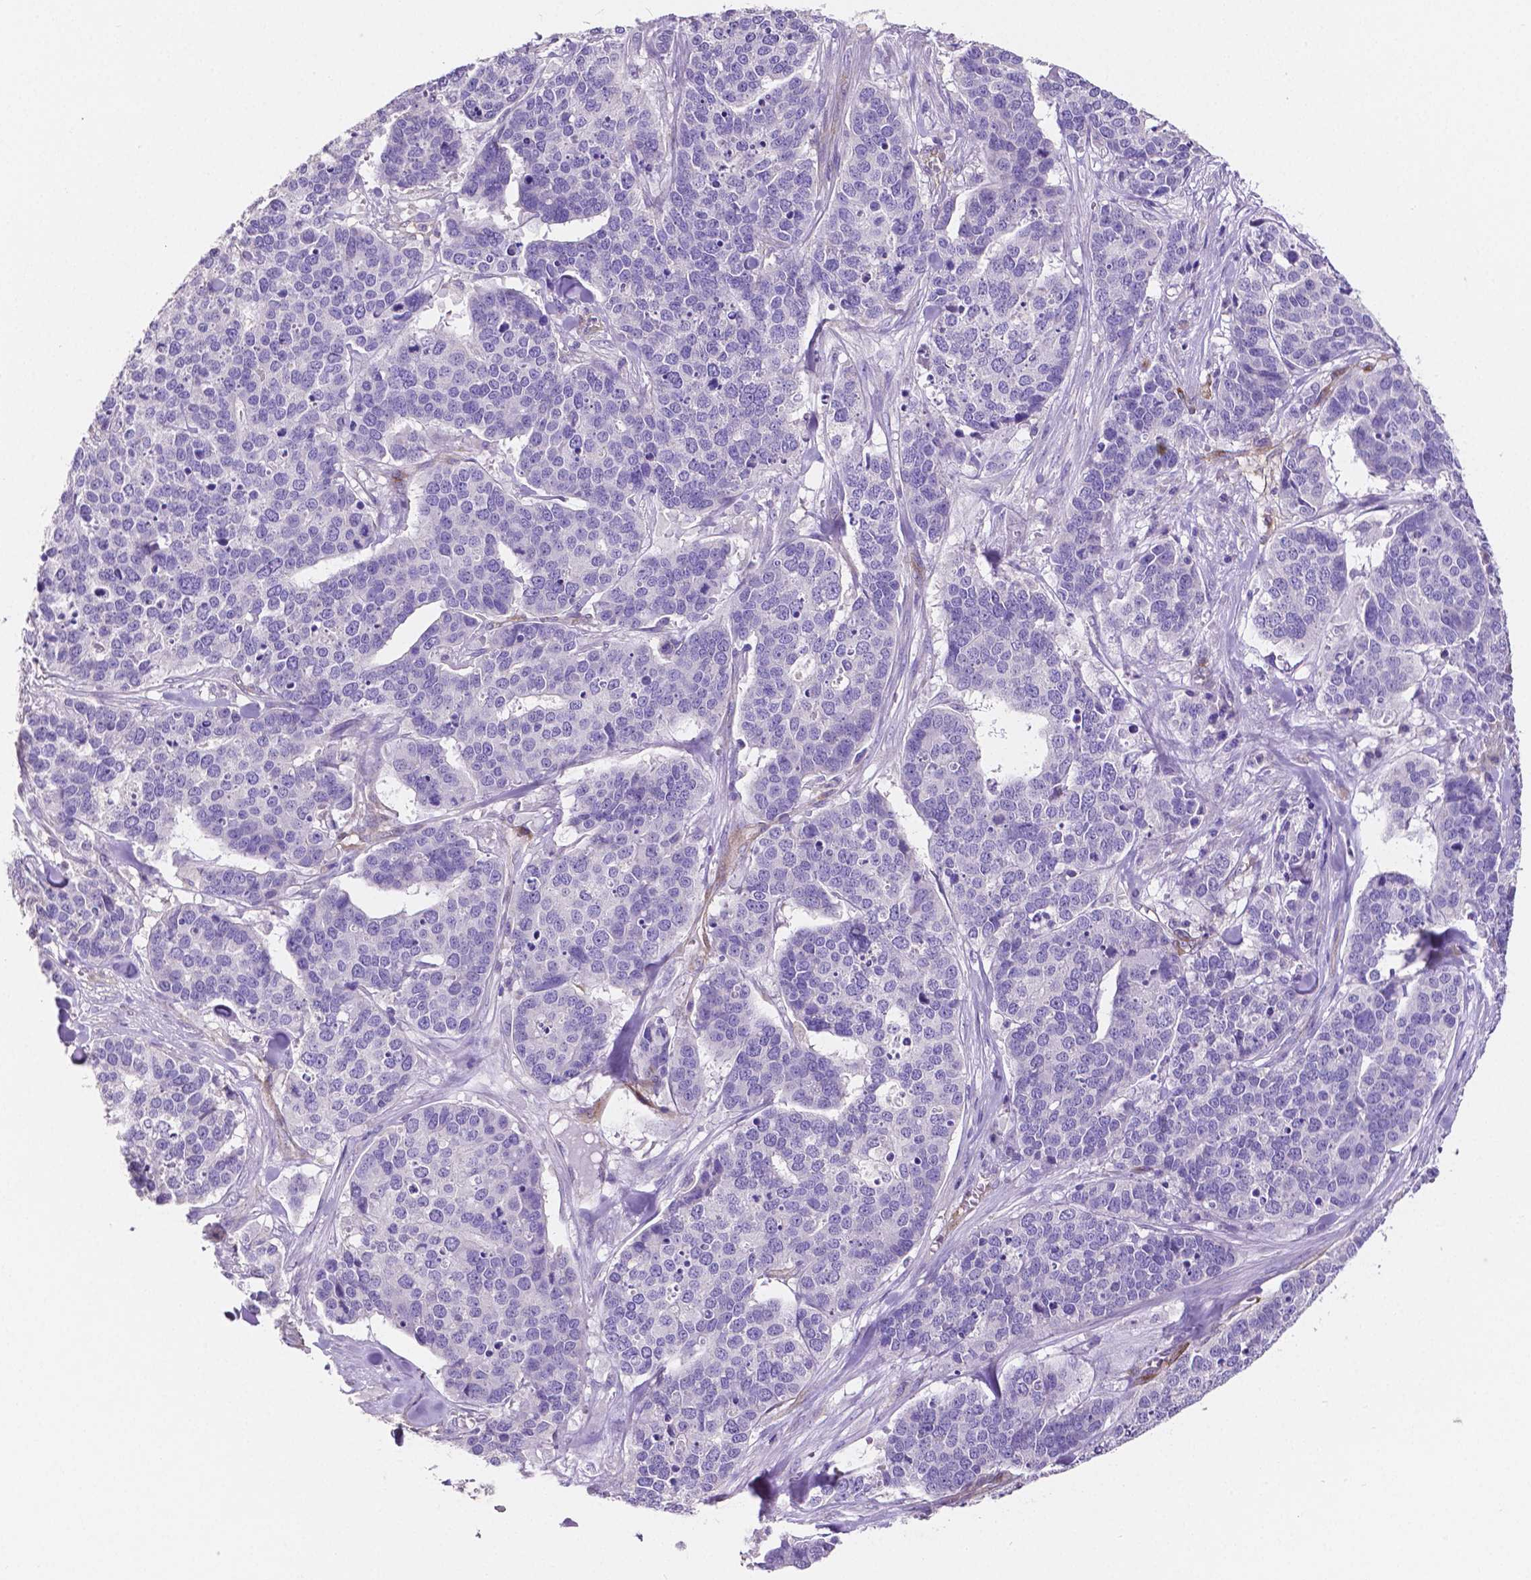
{"staining": {"intensity": "negative", "quantity": "none", "location": "none"}, "tissue": "ovarian cancer", "cell_type": "Tumor cells", "image_type": "cancer", "snomed": [{"axis": "morphology", "description": "Carcinoma, endometroid"}, {"axis": "topography", "description": "Ovary"}], "caption": "This is a histopathology image of IHC staining of ovarian cancer, which shows no expression in tumor cells.", "gene": "MMP9", "patient": {"sex": "female", "age": 65}}